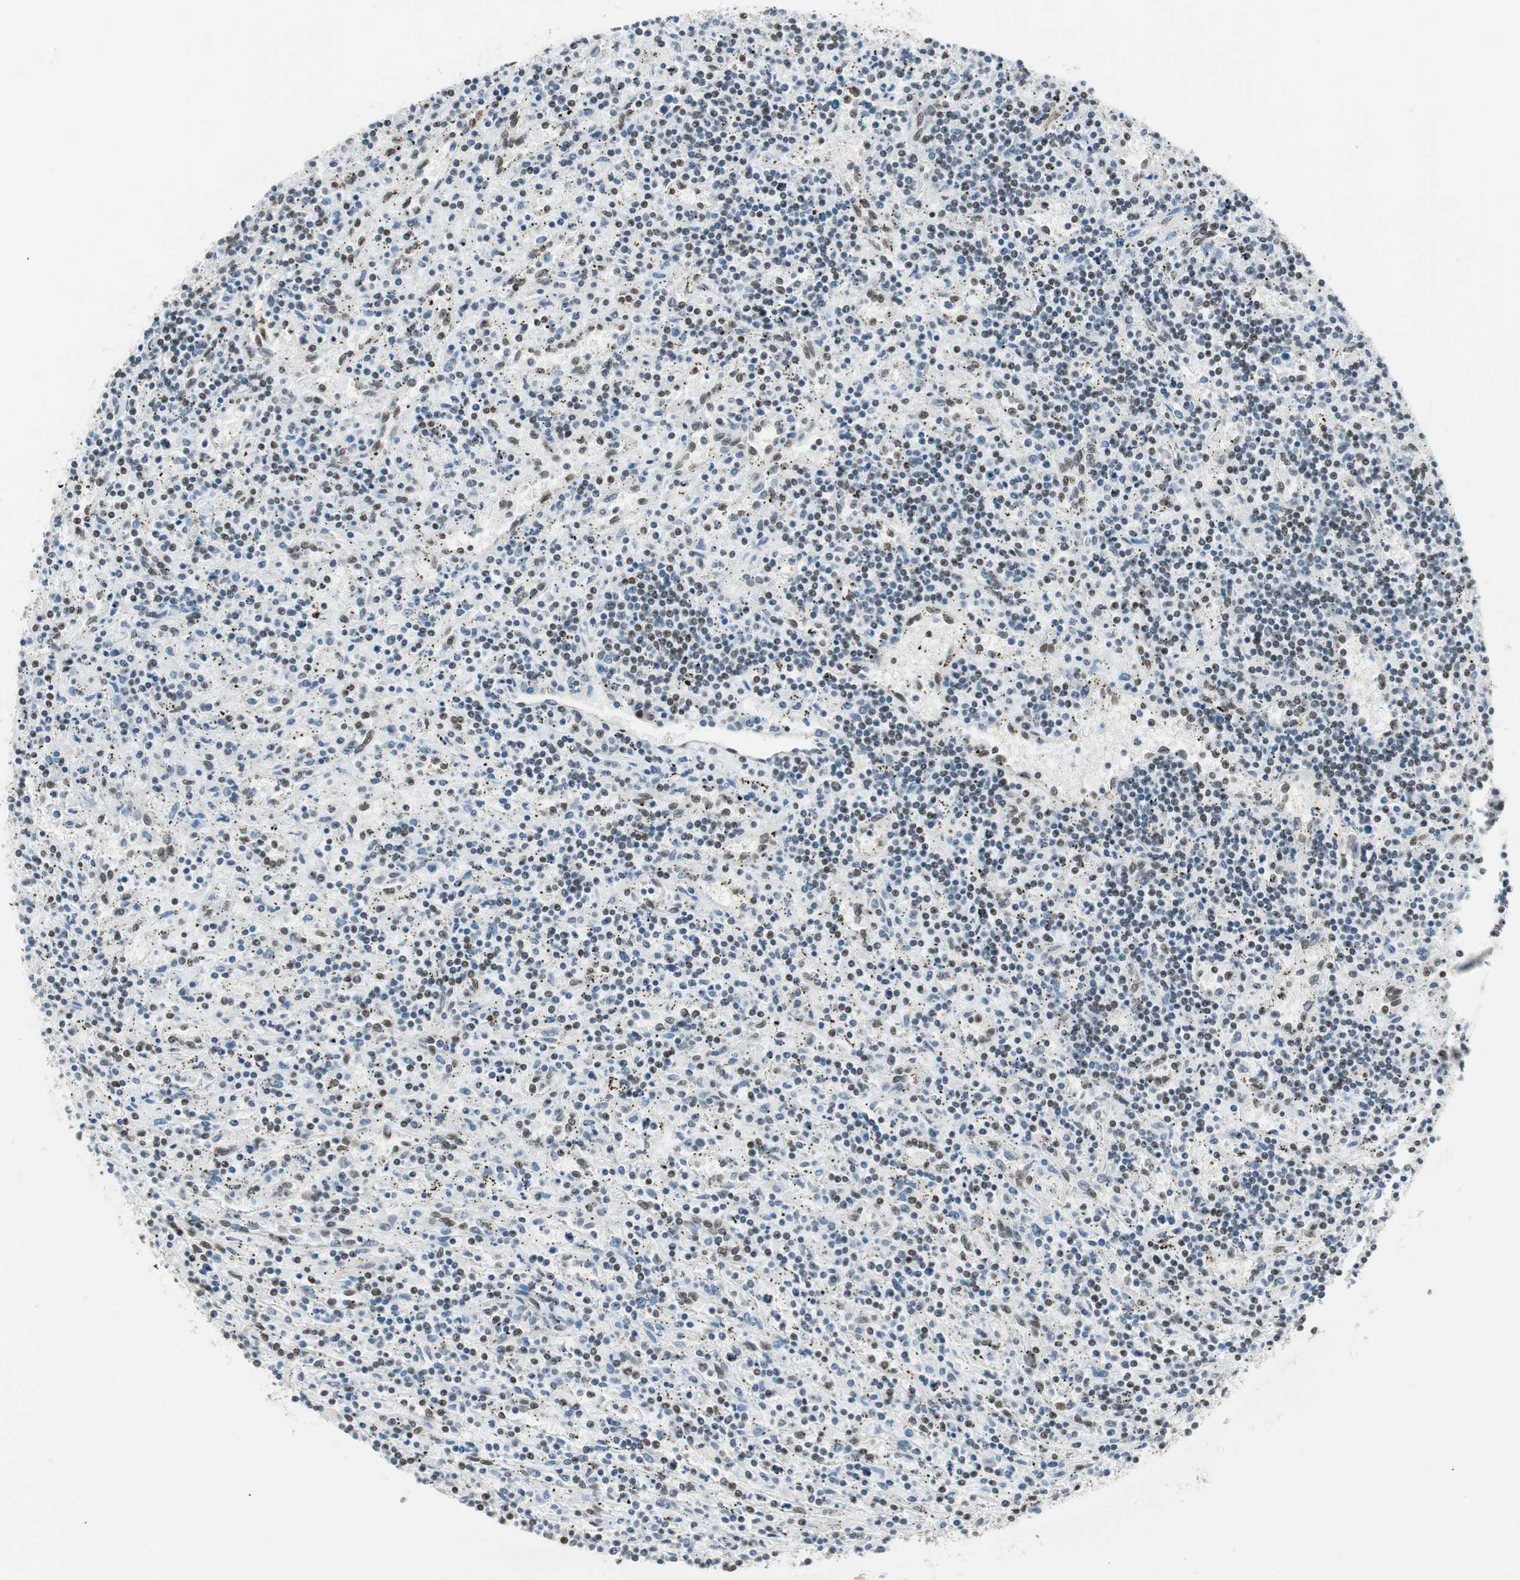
{"staining": {"intensity": "moderate", "quantity": "25%-75%", "location": "nuclear"}, "tissue": "lymphoma", "cell_type": "Tumor cells", "image_type": "cancer", "snomed": [{"axis": "morphology", "description": "Malignant lymphoma, non-Hodgkin's type, Low grade"}, {"axis": "topography", "description": "Spleen"}], "caption": "About 25%-75% of tumor cells in human low-grade malignant lymphoma, non-Hodgkin's type show moderate nuclear protein positivity as visualized by brown immunohistochemical staining.", "gene": "ZBTB17", "patient": {"sex": "male", "age": 76}}